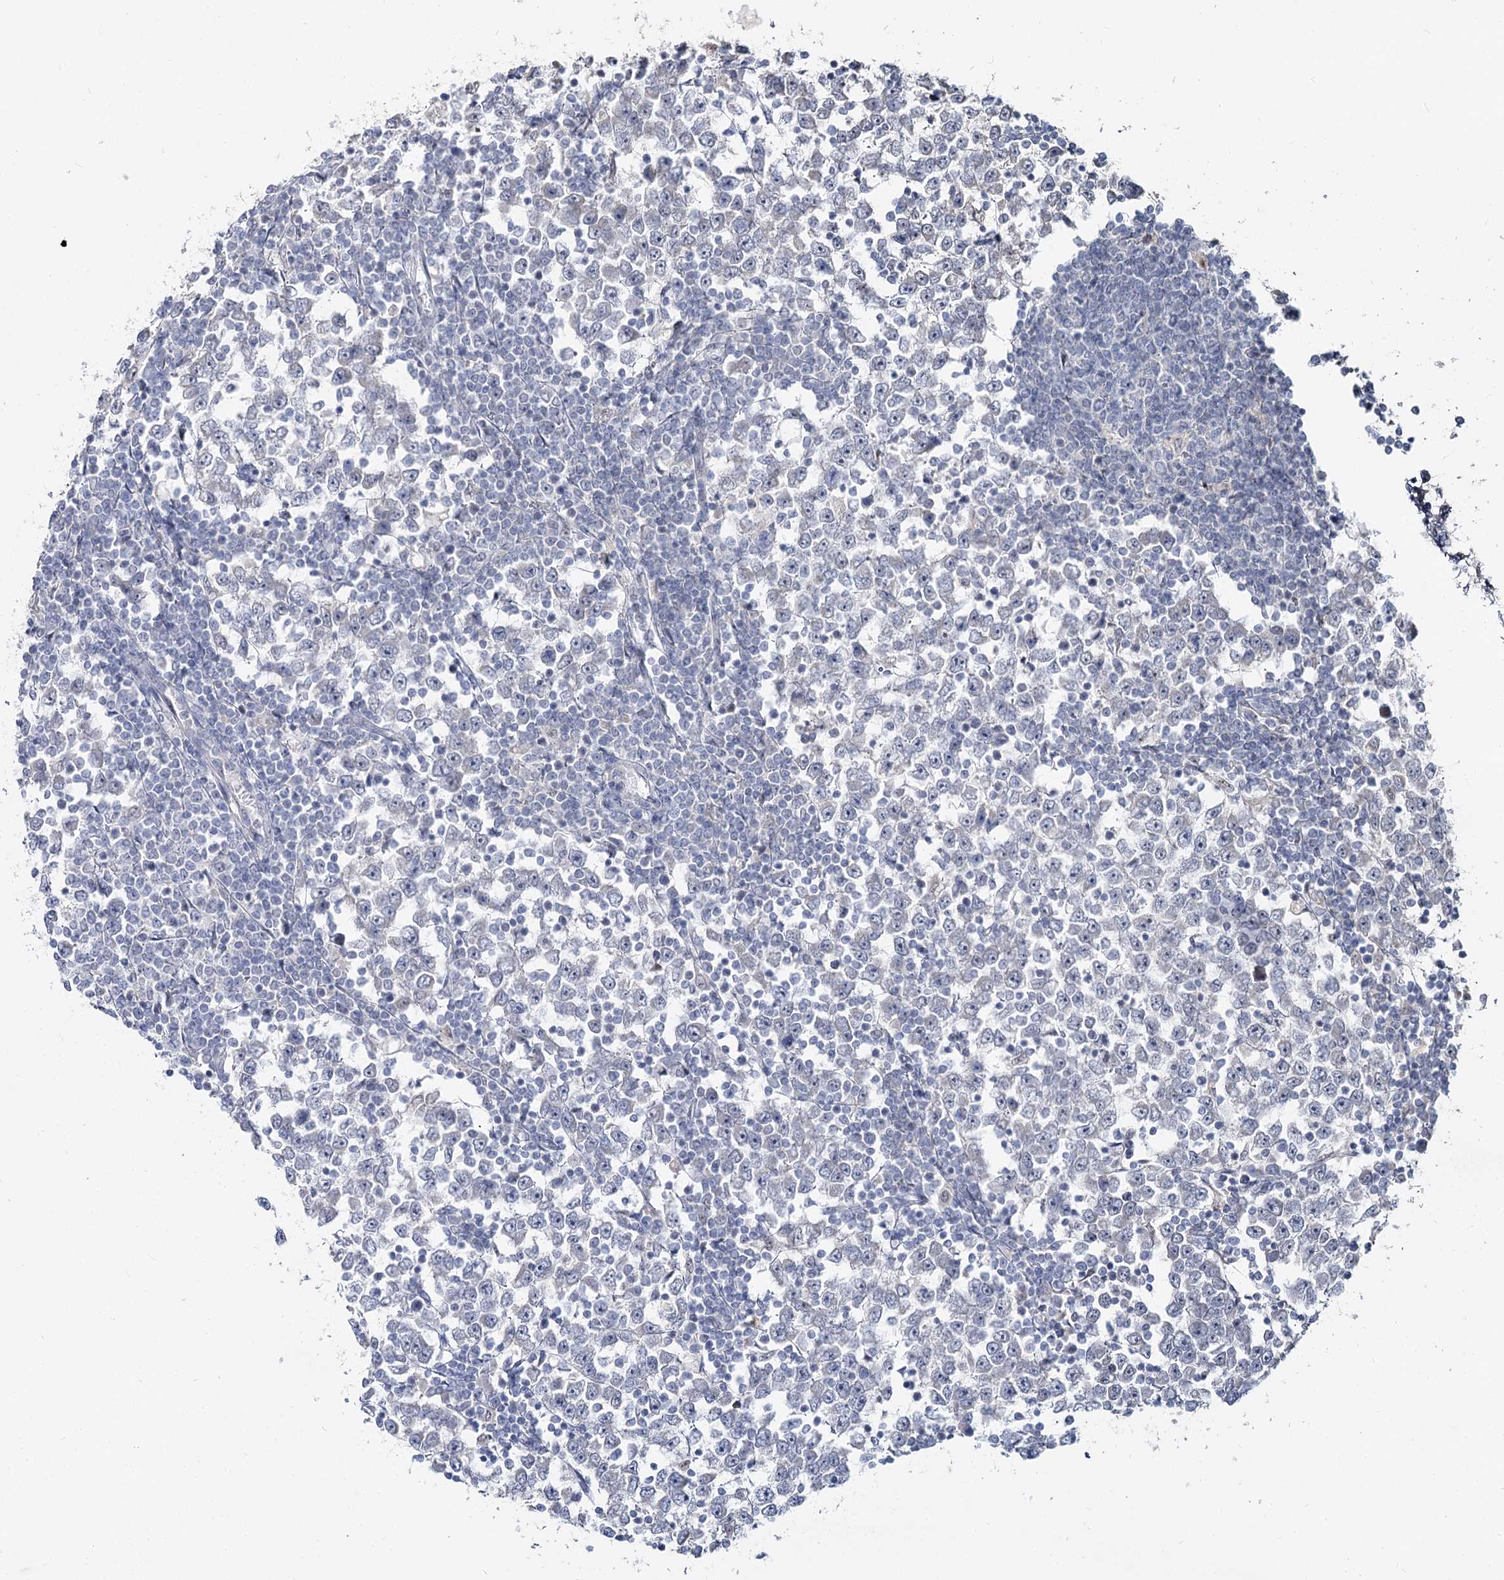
{"staining": {"intensity": "negative", "quantity": "none", "location": "none"}, "tissue": "testis cancer", "cell_type": "Tumor cells", "image_type": "cancer", "snomed": [{"axis": "morphology", "description": "Seminoma, NOS"}, {"axis": "topography", "description": "Testis"}], "caption": "A photomicrograph of human testis cancer is negative for staining in tumor cells. (Stains: DAB immunohistochemistry (IHC) with hematoxylin counter stain, Microscopy: brightfield microscopy at high magnification).", "gene": "RUFY4", "patient": {"sex": "male", "age": 65}}